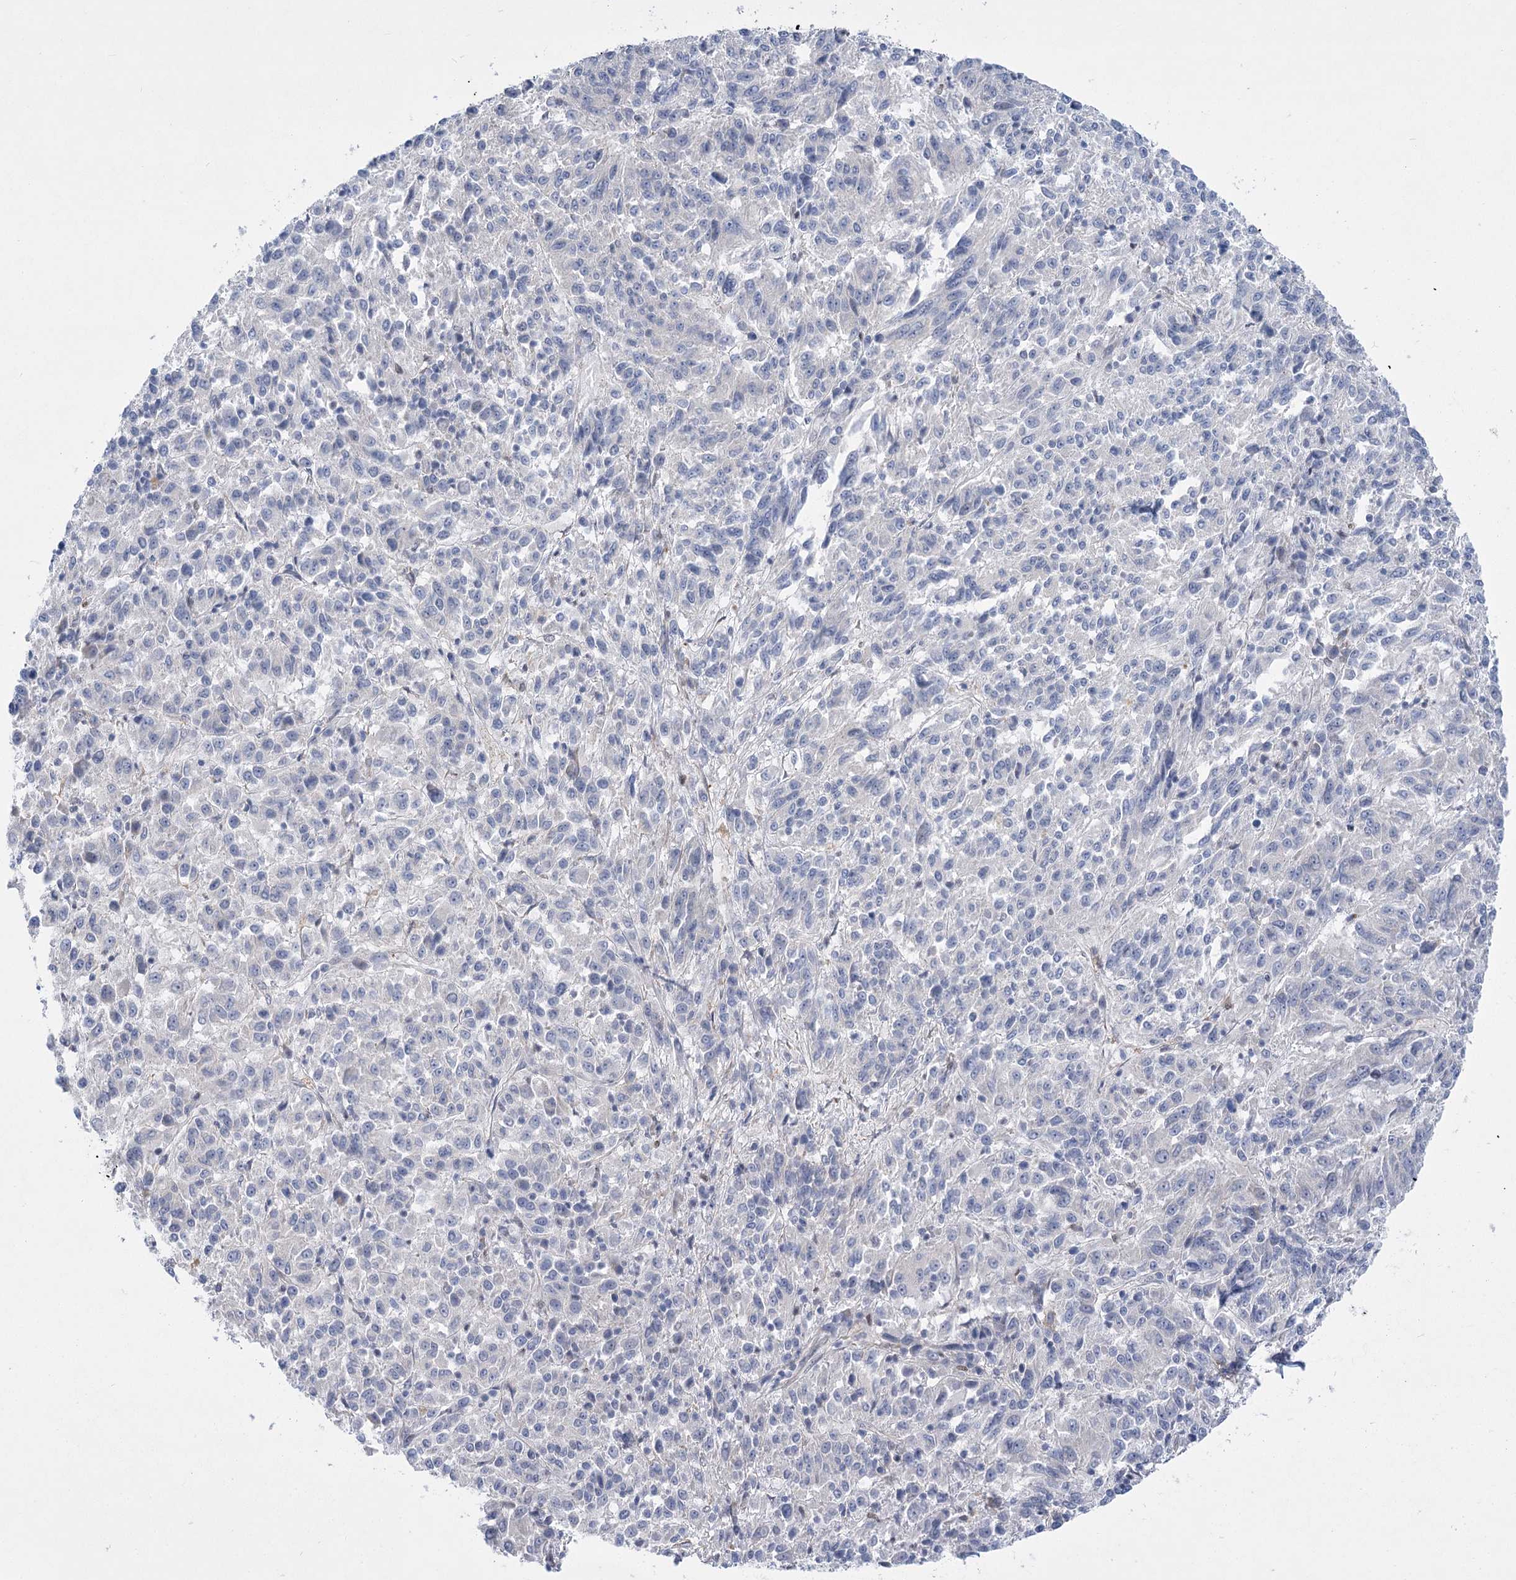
{"staining": {"intensity": "negative", "quantity": "none", "location": "none"}, "tissue": "melanoma", "cell_type": "Tumor cells", "image_type": "cancer", "snomed": [{"axis": "morphology", "description": "Malignant melanoma, Metastatic site"}, {"axis": "topography", "description": "Lung"}], "caption": "Melanoma was stained to show a protein in brown. There is no significant expression in tumor cells.", "gene": "THAP6", "patient": {"sex": "male", "age": 64}}